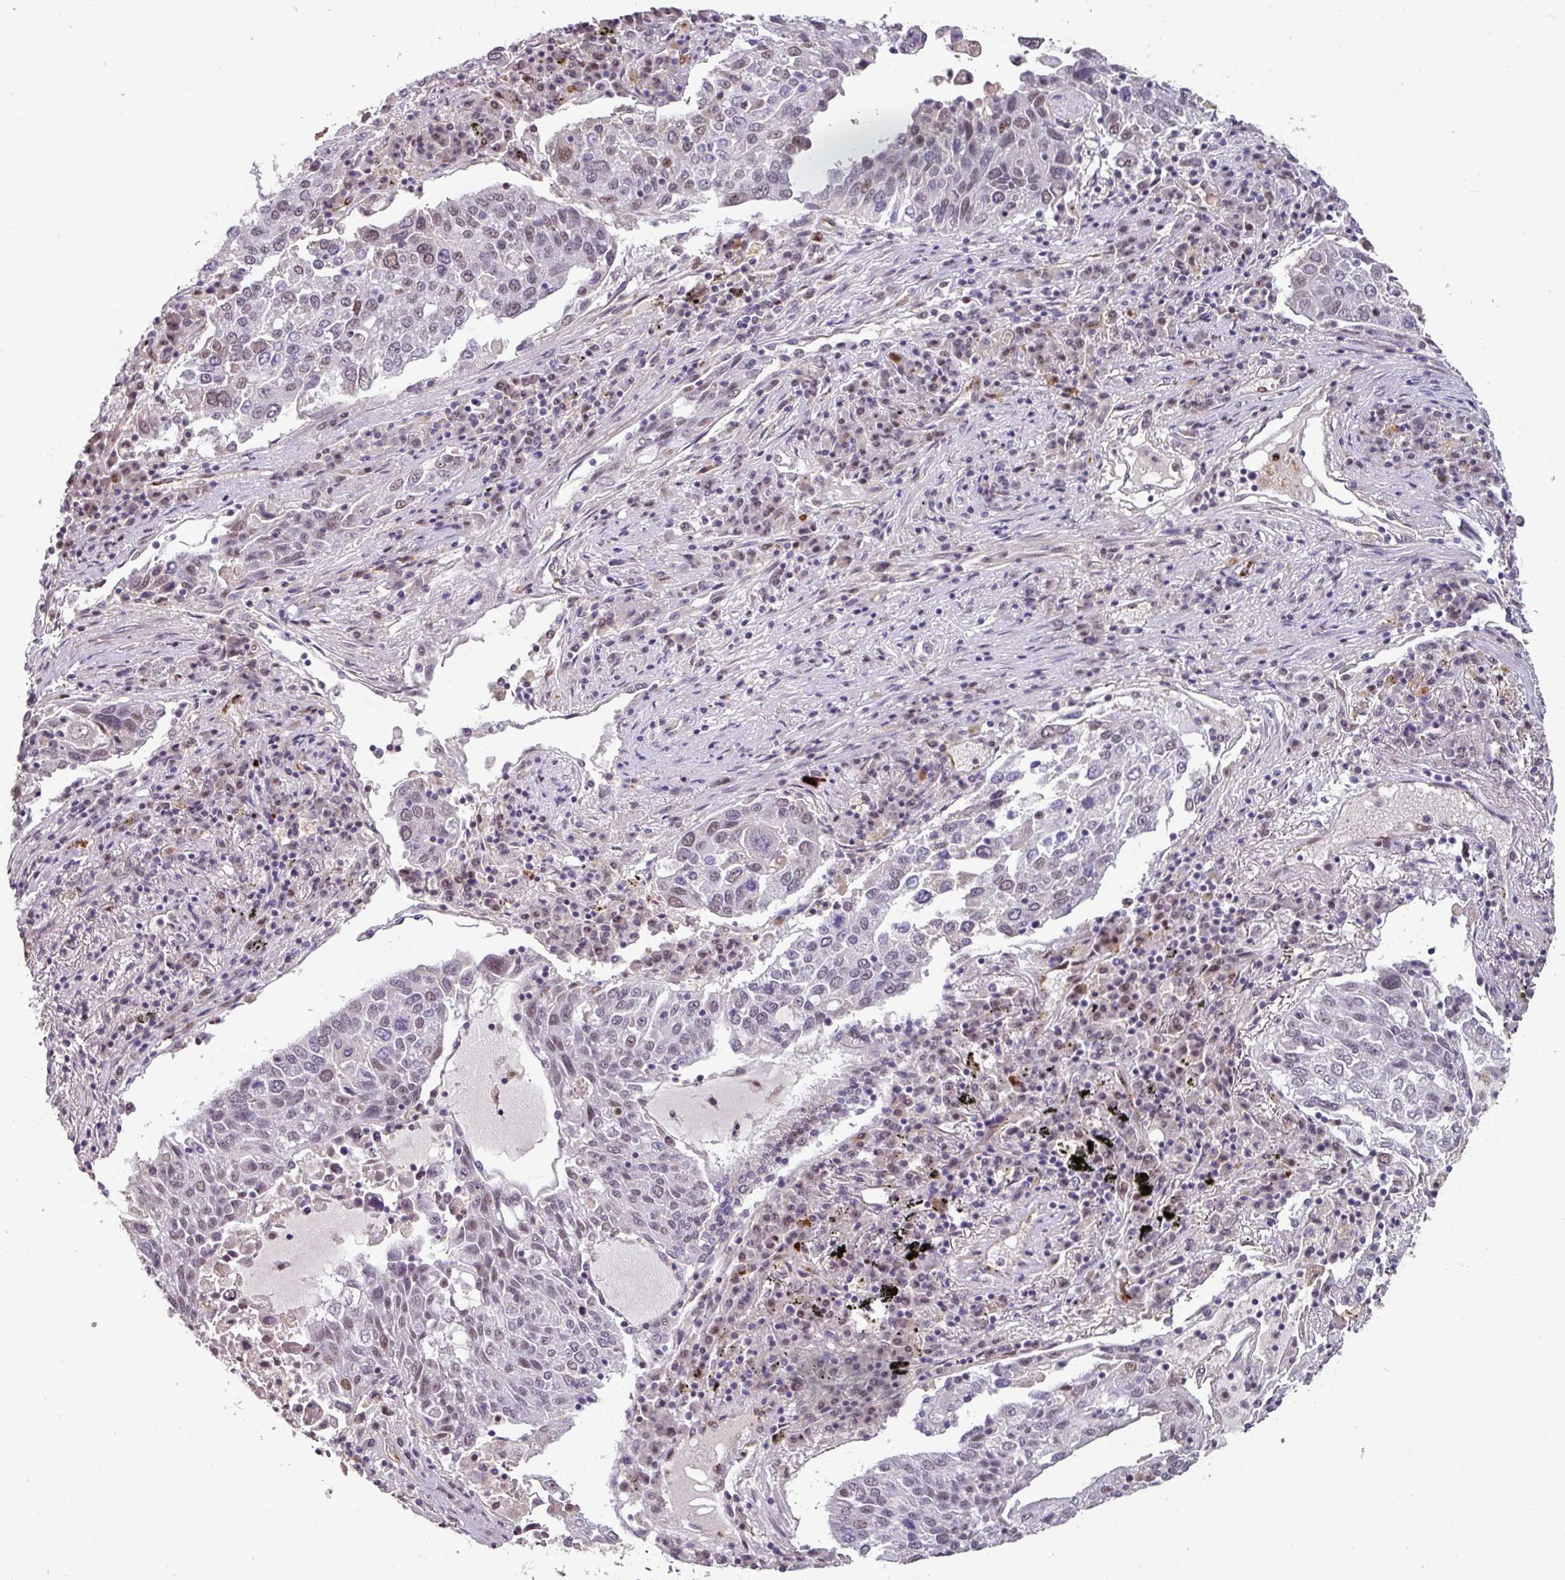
{"staining": {"intensity": "moderate", "quantity": "25%-75%", "location": "nuclear"}, "tissue": "lung cancer", "cell_type": "Tumor cells", "image_type": "cancer", "snomed": [{"axis": "morphology", "description": "Squamous cell carcinoma, NOS"}, {"axis": "topography", "description": "Lung"}], "caption": "Protein staining demonstrates moderate nuclear positivity in about 25%-75% of tumor cells in squamous cell carcinoma (lung). (DAB IHC, brown staining for protein, blue staining for nuclei).", "gene": "SIDT2", "patient": {"sex": "male", "age": 65}}